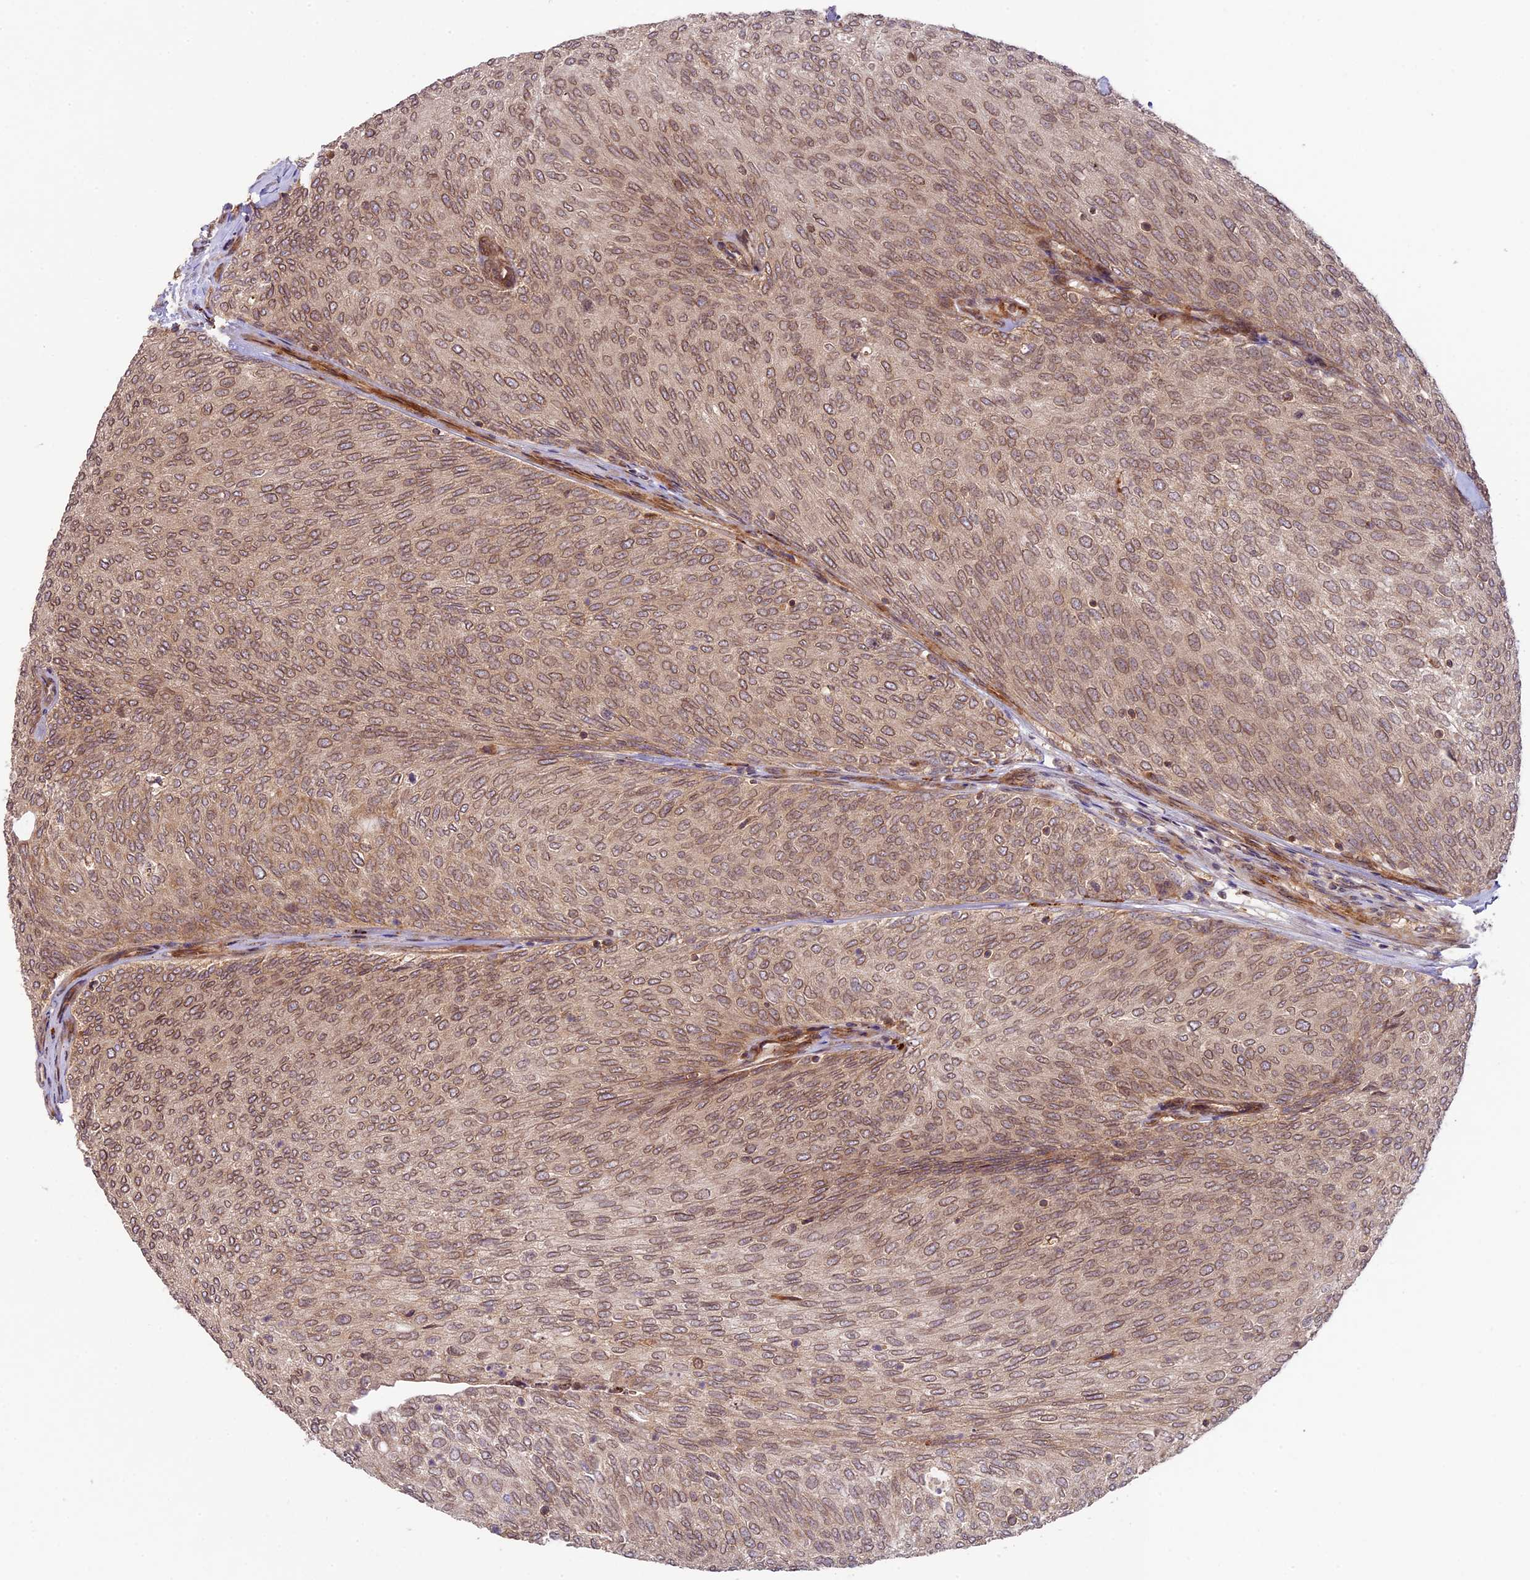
{"staining": {"intensity": "weak", "quantity": ">75%", "location": "cytoplasmic/membranous,nuclear"}, "tissue": "urothelial cancer", "cell_type": "Tumor cells", "image_type": "cancer", "snomed": [{"axis": "morphology", "description": "Urothelial carcinoma, Low grade"}, {"axis": "topography", "description": "Urinary bladder"}], "caption": "Protein expression by IHC reveals weak cytoplasmic/membranous and nuclear expression in about >75% of tumor cells in urothelial carcinoma (low-grade).", "gene": "DGKH", "patient": {"sex": "female", "age": 79}}